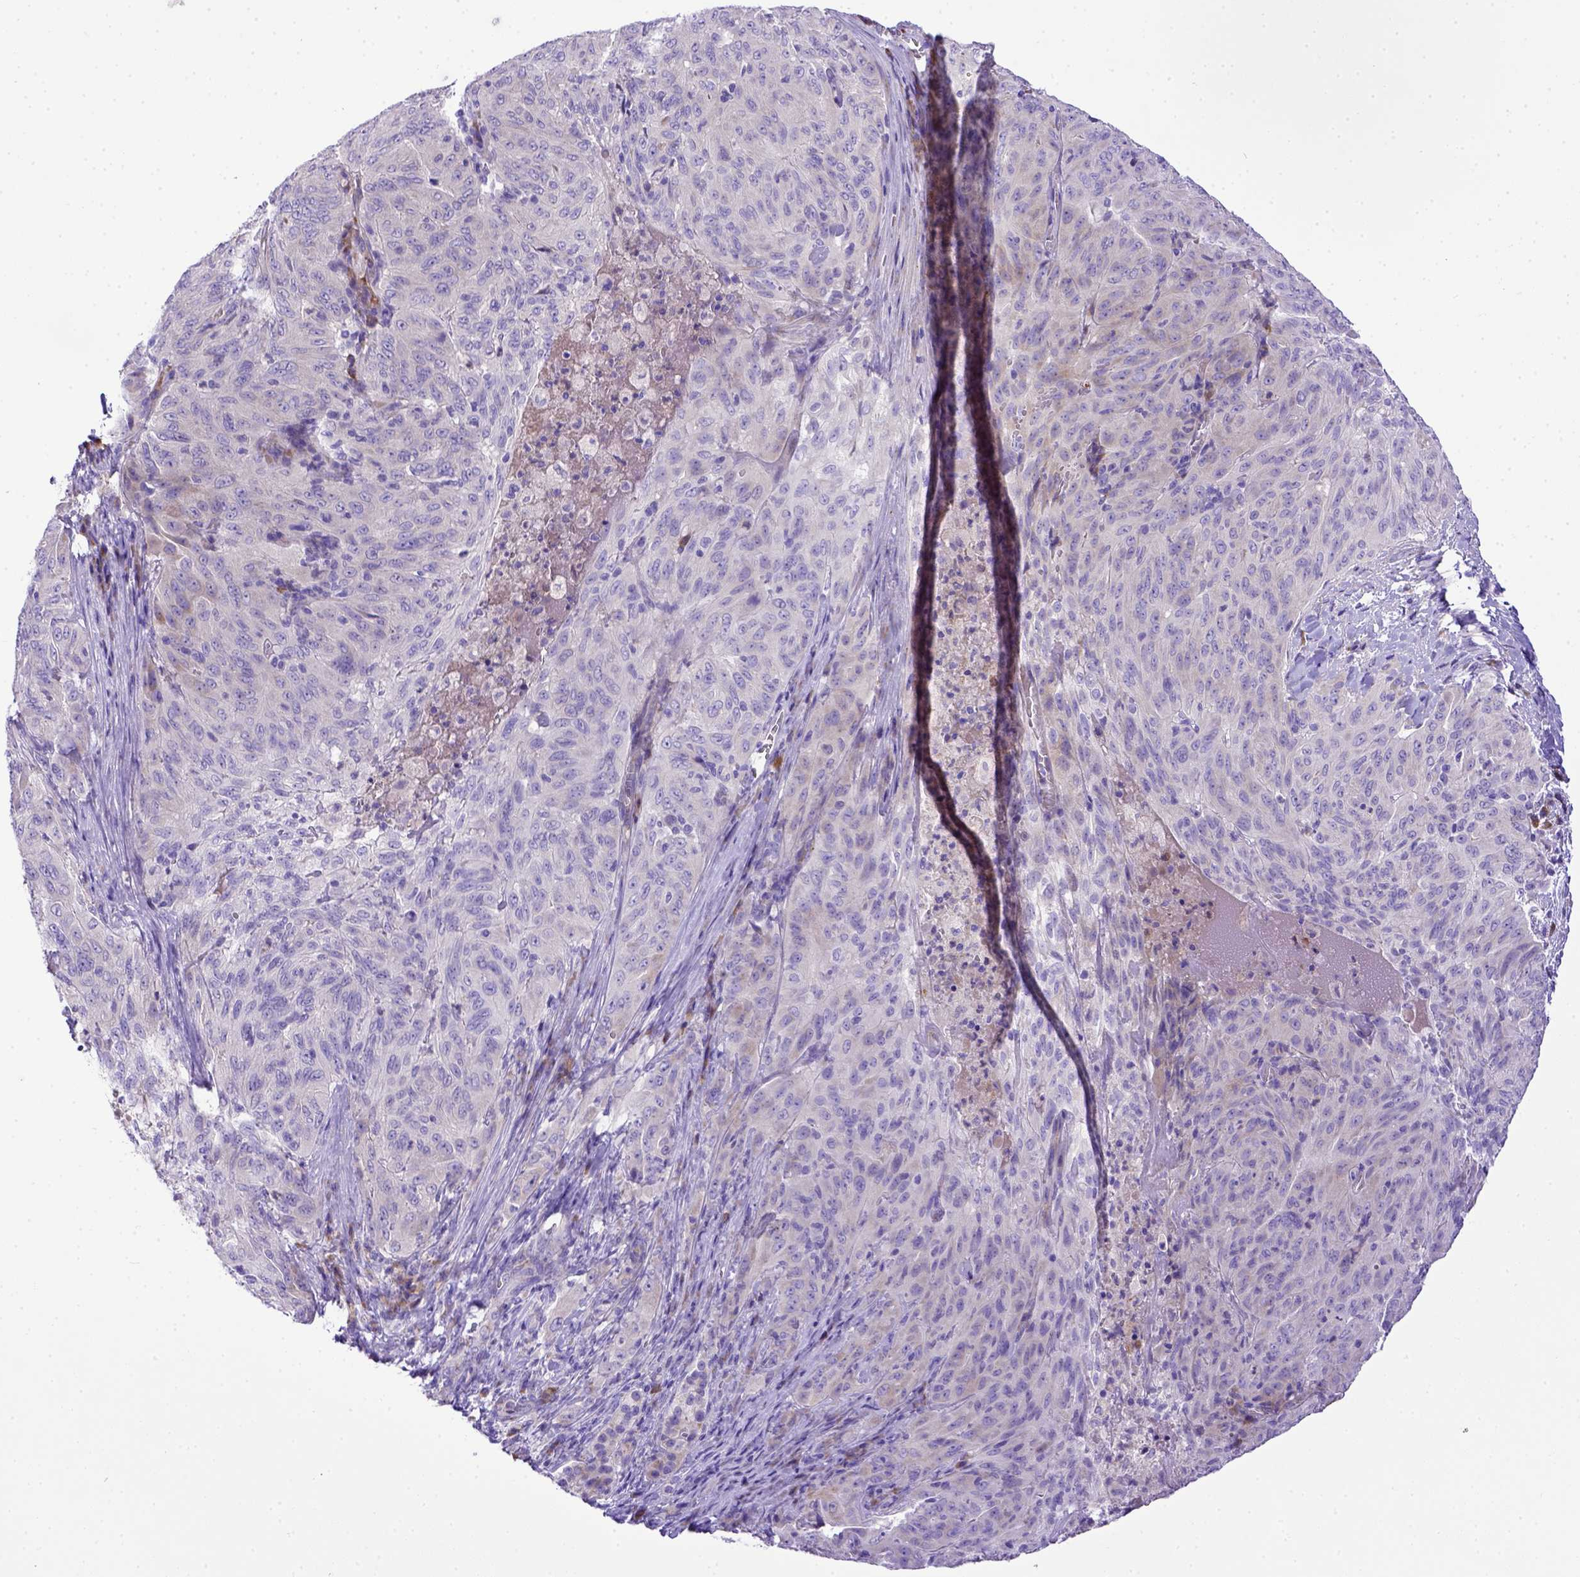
{"staining": {"intensity": "negative", "quantity": "none", "location": "none"}, "tissue": "pancreatic cancer", "cell_type": "Tumor cells", "image_type": "cancer", "snomed": [{"axis": "morphology", "description": "Adenocarcinoma, NOS"}, {"axis": "topography", "description": "Pancreas"}], "caption": "High power microscopy image of an immunohistochemistry image of pancreatic cancer (adenocarcinoma), revealing no significant positivity in tumor cells.", "gene": "CFAP300", "patient": {"sex": "male", "age": 63}}